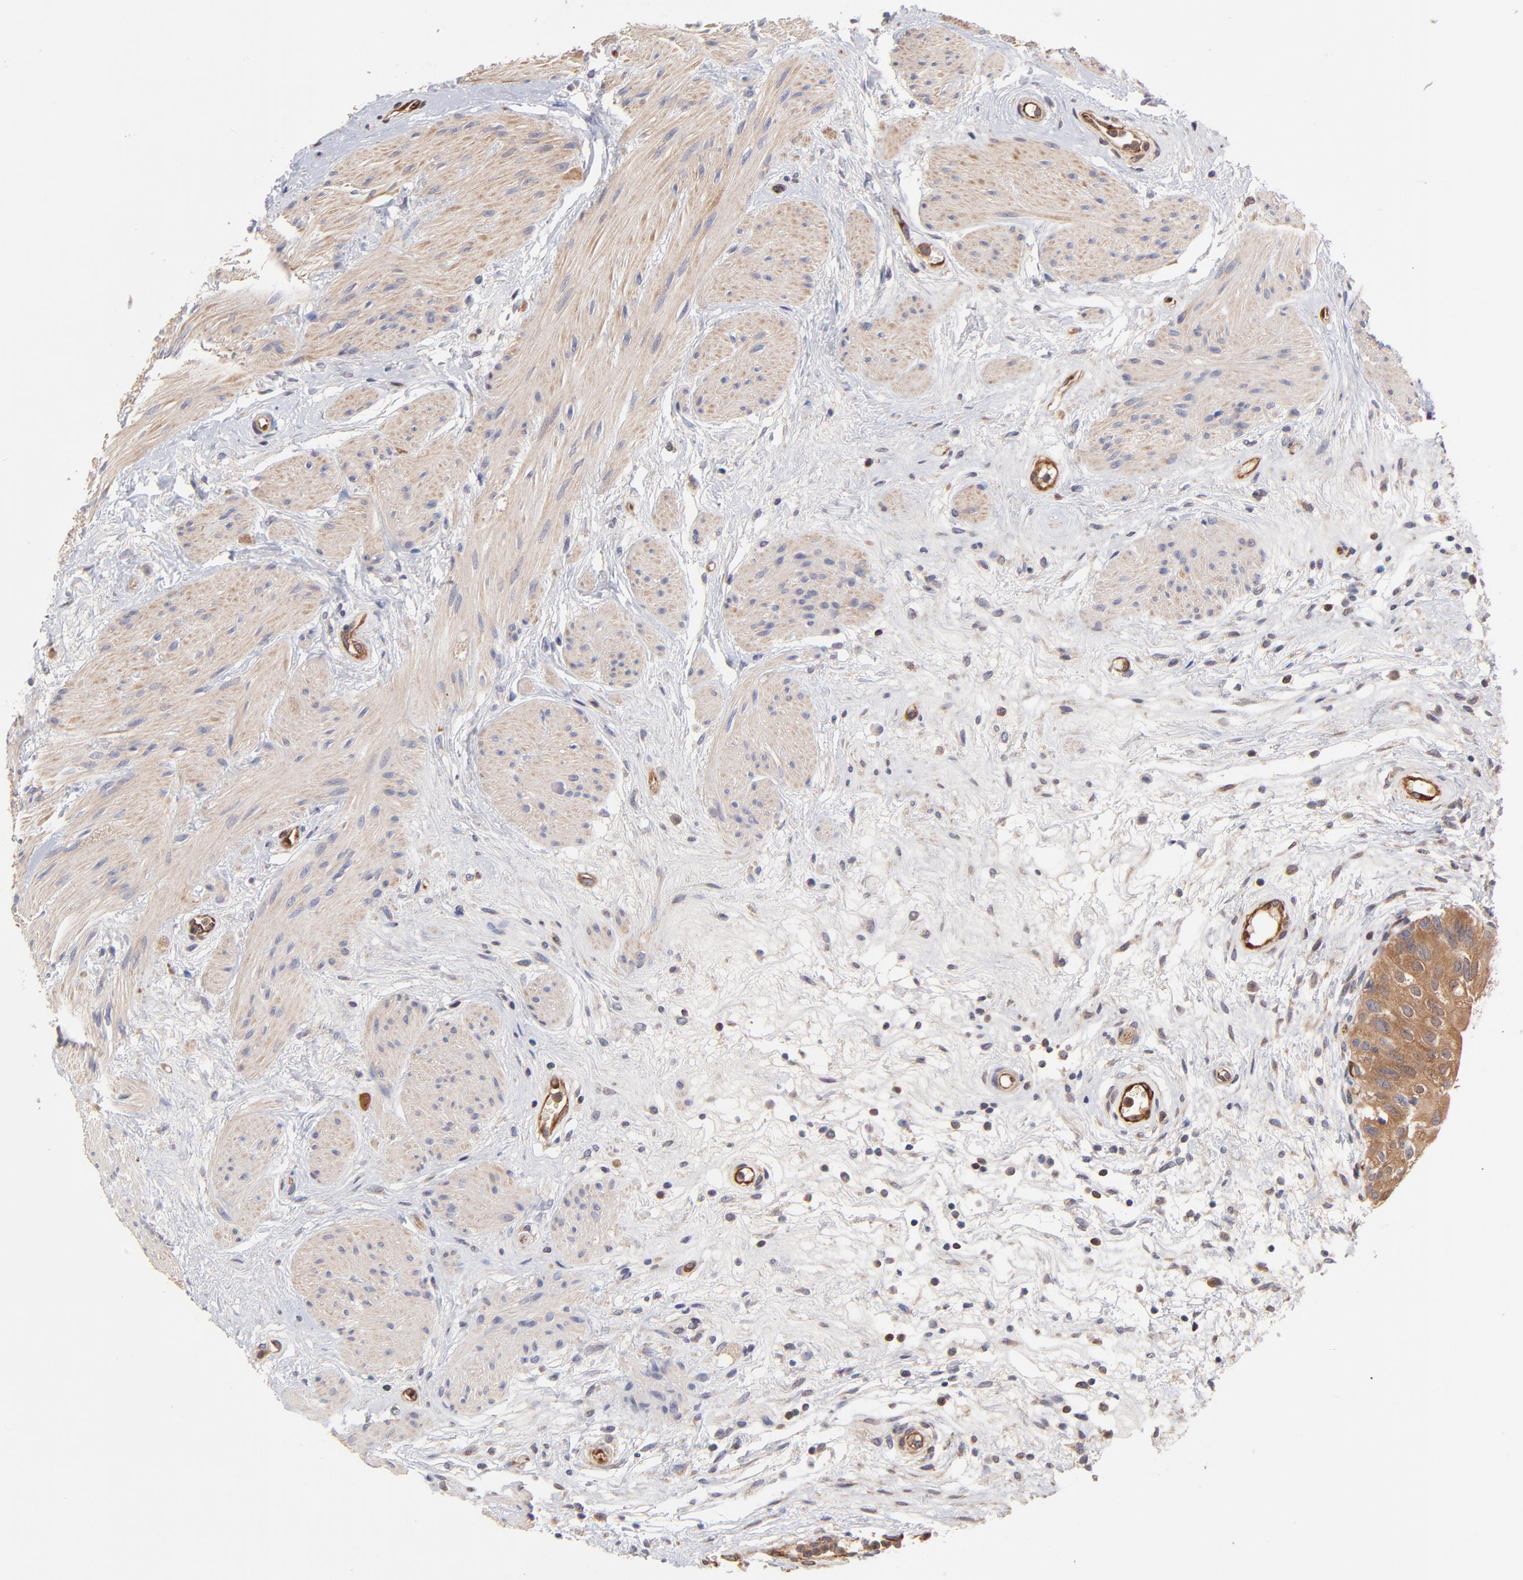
{"staining": {"intensity": "moderate", "quantity": ">75%", "location": "cytoplasmic/membranous"}, "tissue": "urinary bladder", "cell_type": "Urothelial cells", "image_type": "normal", "snomed": [{"axis": "morphology", "description": "Normal tissue, NOS"}, {"axis": "topography", "description": "Urinary bladder"}], "caption": "Immunohistochemical staining of unremarkable urinary bladder reveals moderate cytoplasmic/membranous protein positivity in about >75% of urothelial cells. (Stains: DAB (3,3'-diaminobenzidine) in brown, nuclei in blue, Microscopy: brightfield microscopy at high magnification).", "gene": "ASB7", "patient": {"sex": "female", "age": 55}}